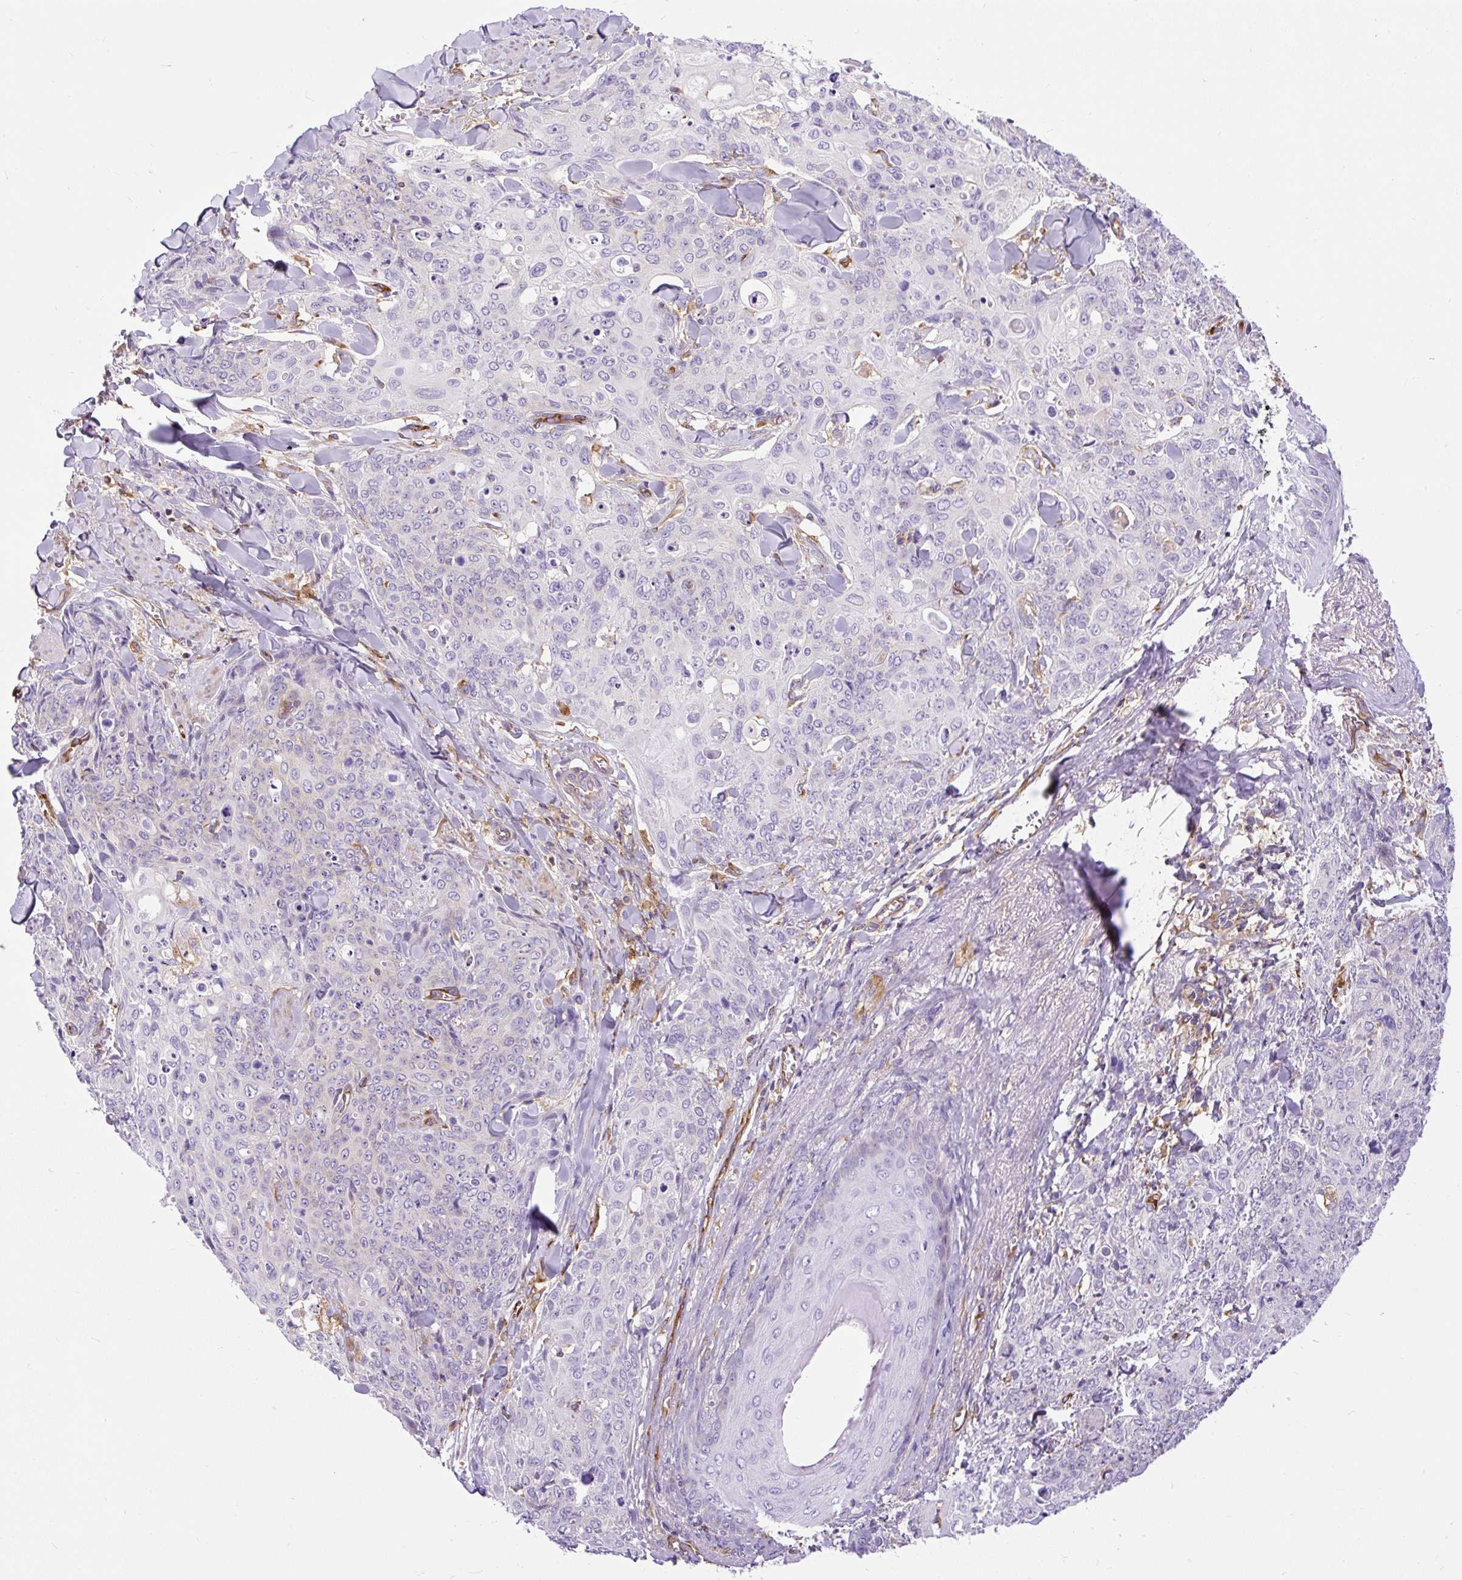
{"staining": {"intensity": "negative", "quantity": "none", "location": "none"}, "tissue": "skin cancer", "cell_type": "Tumor cells", "image_type": "cancer", "snomed": [{"axis": "morphology", "description": "Squamous cell carcinoma, NOS"}, {"axis": "topography", "description": "Skin"}, {"axis": "topography", "description": "Vulva"}], "caption": "Tumor cells show no significant protein staining in squamous cell carcinoma (skin).", "gene": "MAP1S", "patient": {"sex": "female", "age": 85}}